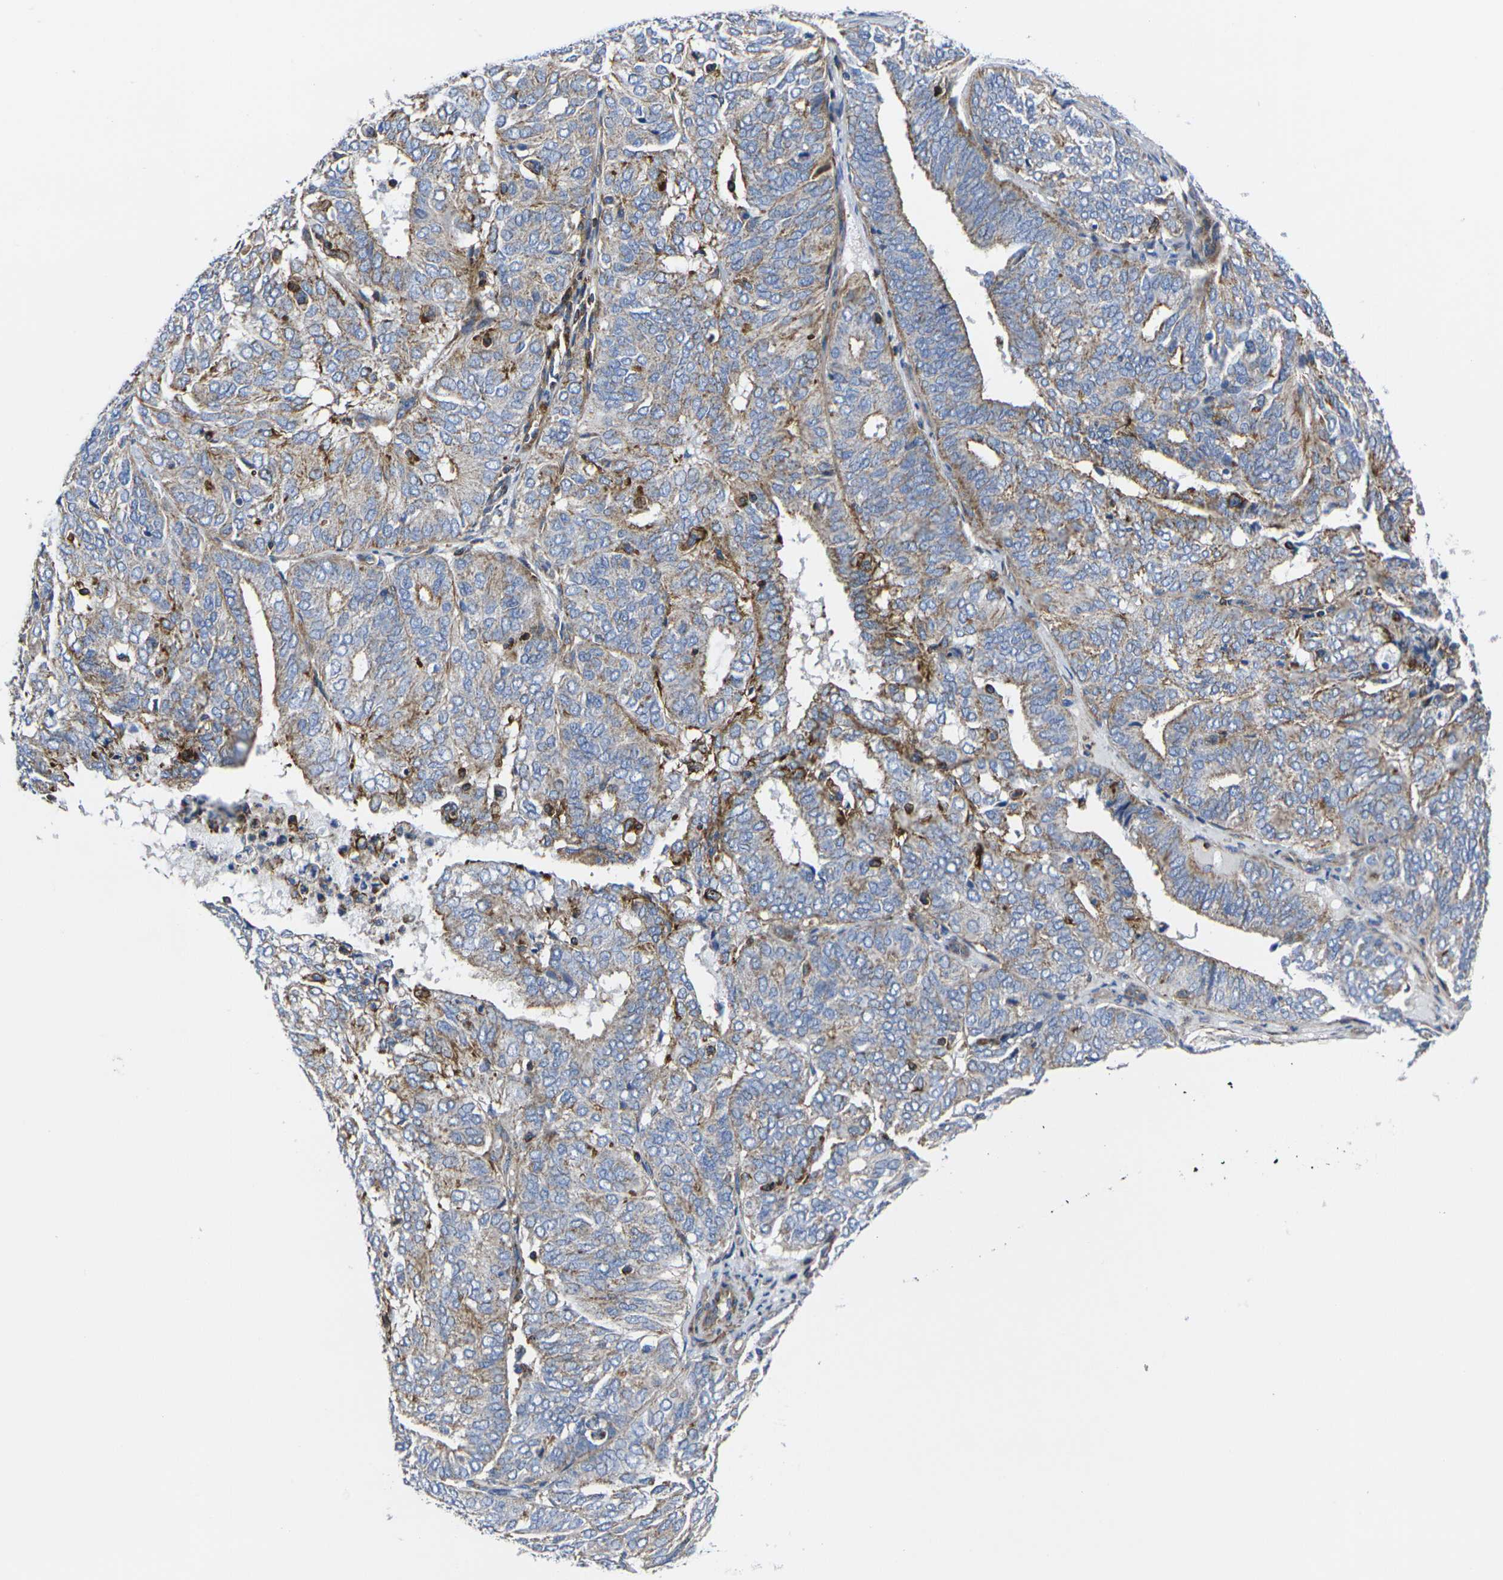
{"staining": {"intensity": "moderate", "quantity": "25%-75%", "location": "cytoplasmic/membranous"}, "tissue": "endometrial cancer", "cell_type": "Tumor cells", "image_type": "cancer", "snomed": [{"axis": "morphology", "description": "Adenocarcinoma, NOS"}, {"axis": "topography", "description": "Uterus"}], "caption": "Immunohistochemical staining of human adenocarcinoma (endometrial) demonstrates moderate cytoplasmic/membranous protein staining in about 25%-75% of tumor cells.", "gene": "GPR4", "patient": {"sex": "female", "age": 60}}